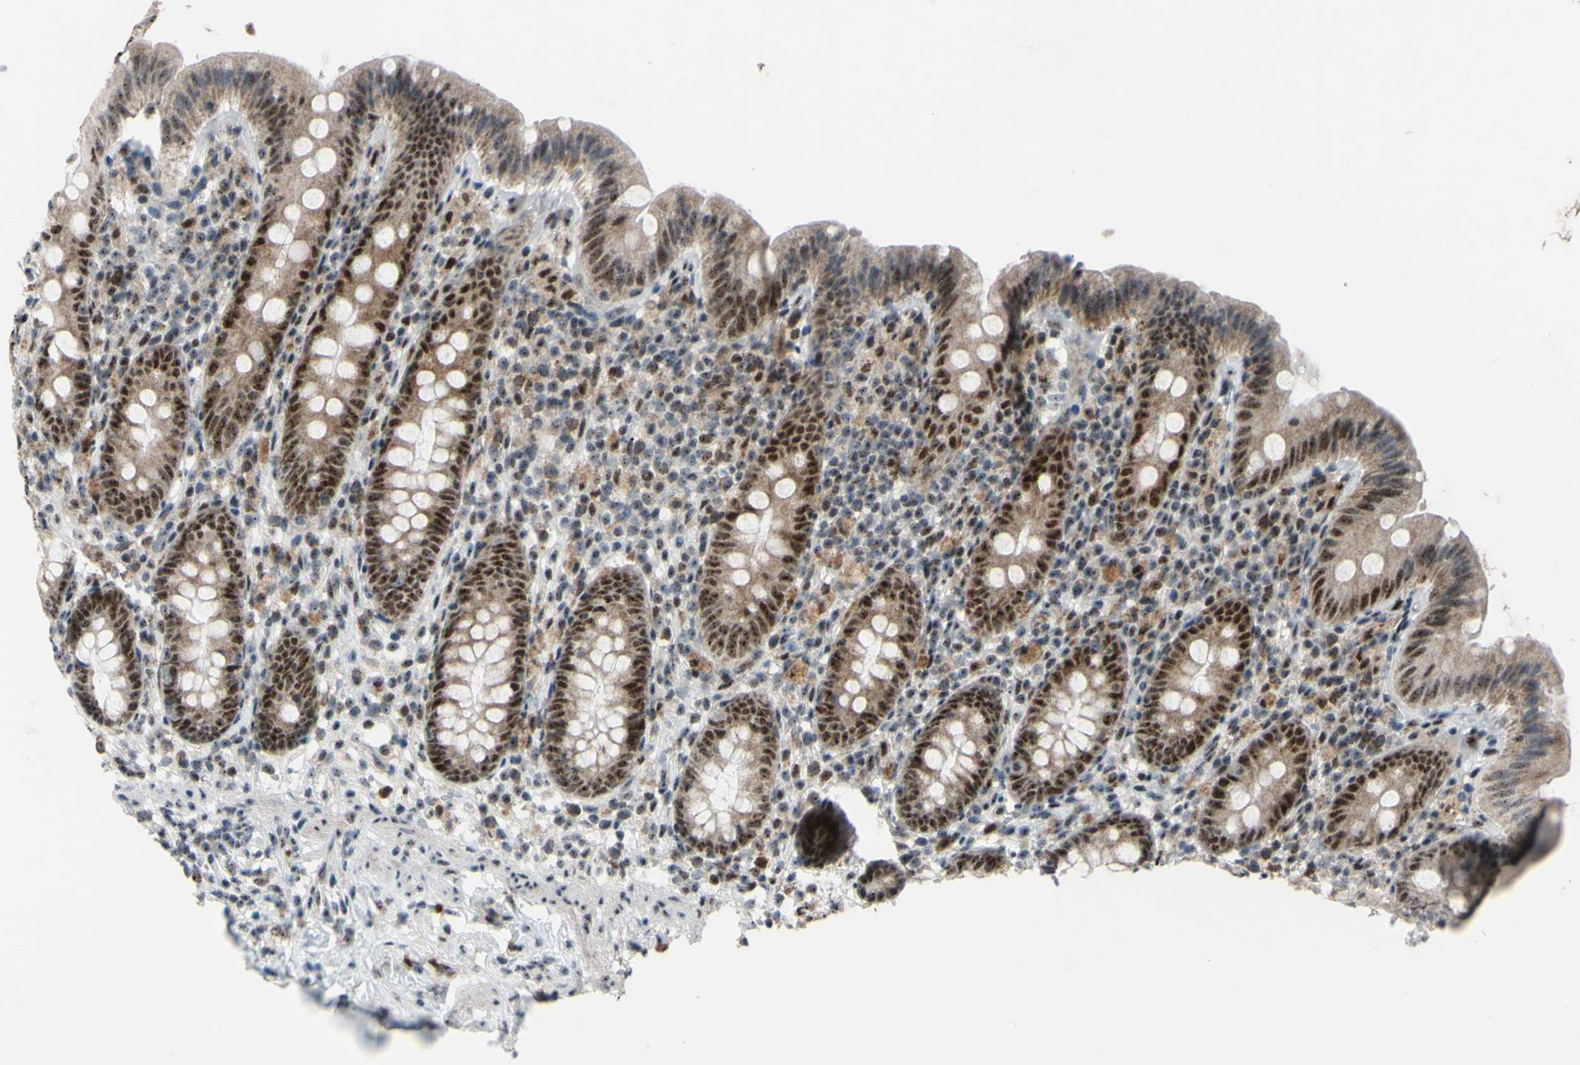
{"staining": {"intensity": "moderate", "quantity": ">75%", "location": "nuclear"}, "tissue": "appendix", "cell_type": "Glandular cells", "image_type": "normal", "snomed": [{"axis": "morphology", "description": "Normal tissue, NOS"}, {"axis": "topography", "description": "Appendix"}], "caption": "Immunohistochemistry image of benign human appendix stained for a protein (brown), which exhibits medium levels of moderate nuclear staining in about >75% of glandular cells.", "gene": "POLR1A", "patient": {"sex": "male", "age": 52}}